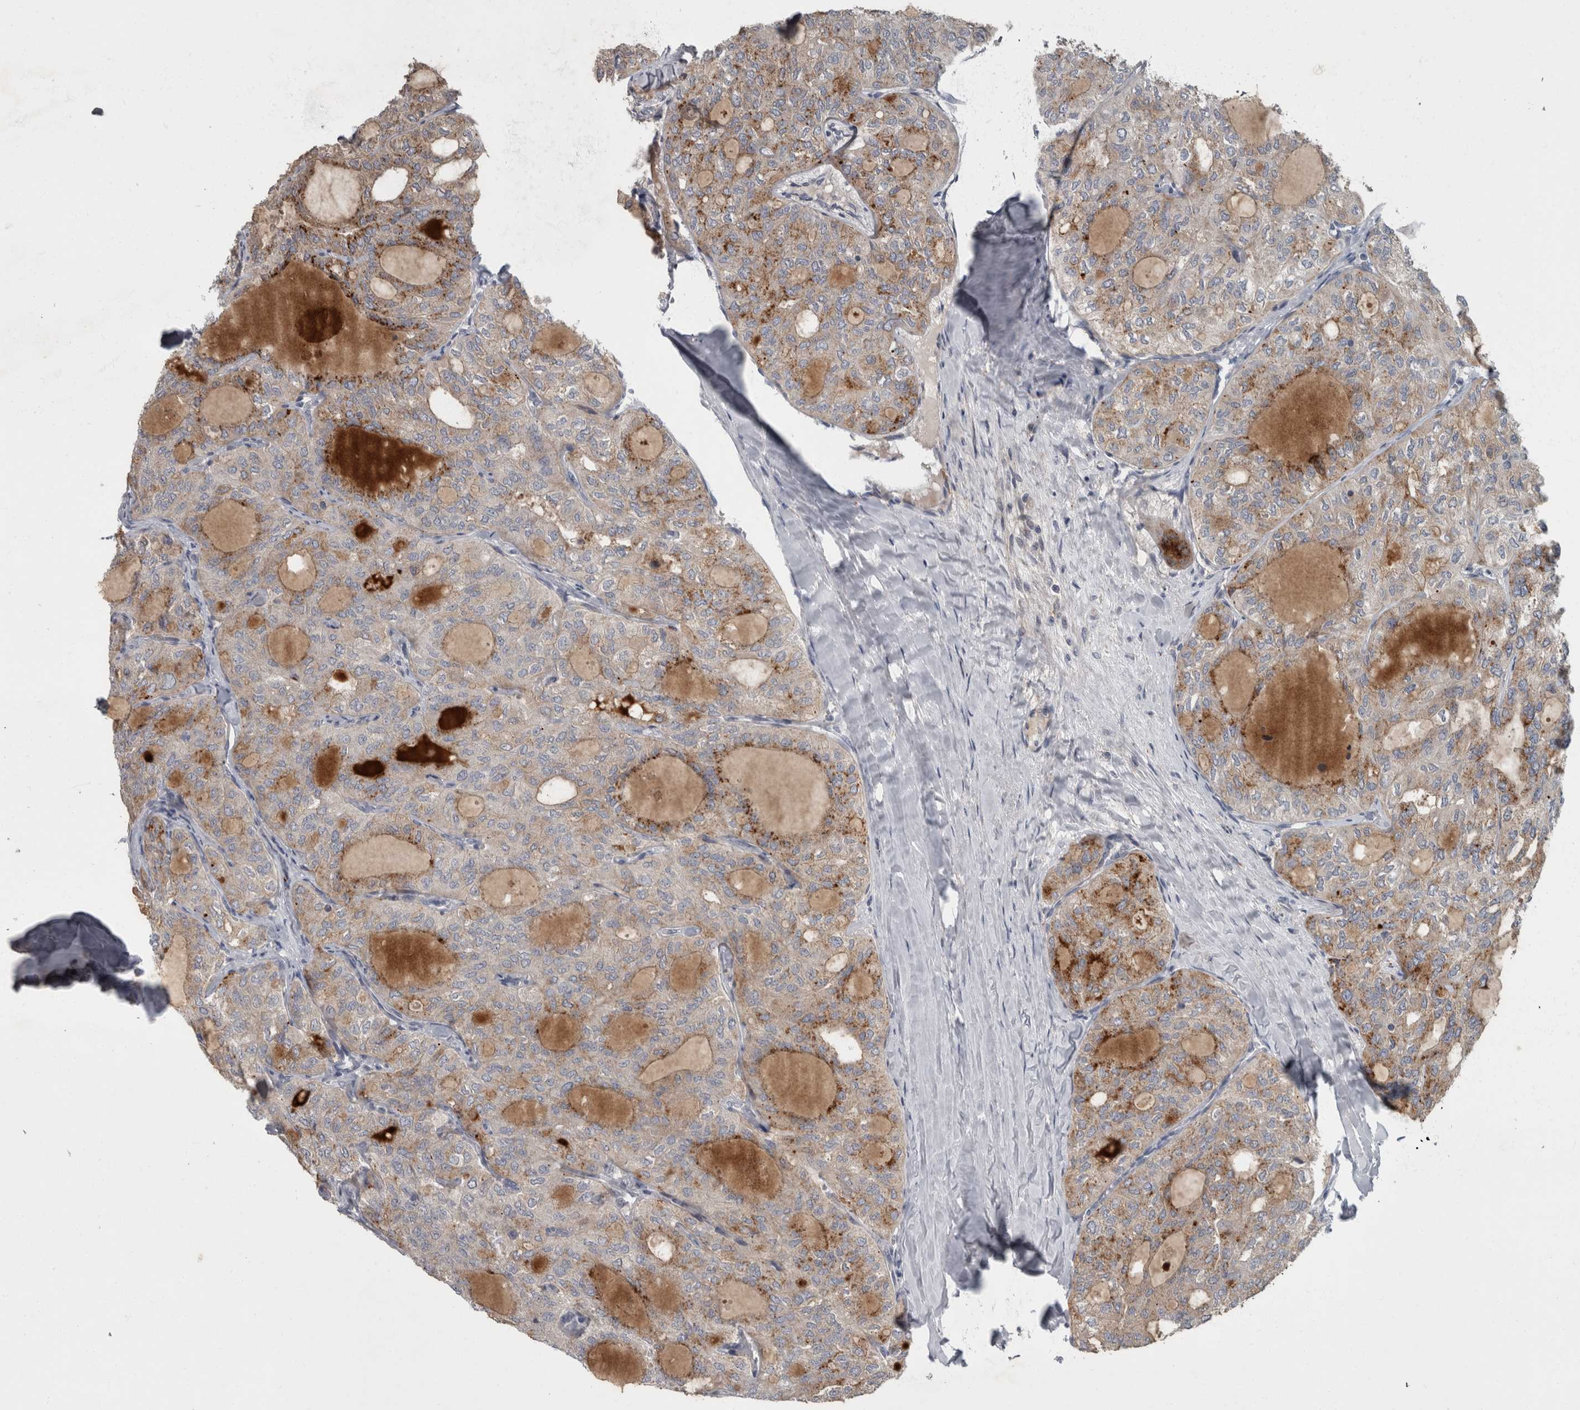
{"staining": {"intensity": "moderate", "quantity": "<25%", "location": "cytoplasmic/membranous"}, "tissue": "thyroid cancer", "cell_type": "Tumor cells", "image_type": "cancer", "snomed": [{"axis": "morphology", "description": "Follicular adenoma carcinoma, NOS"}, {"axis": "topography", "description": "Thyroid gland"}], "caption": "A brown stain highlights moderate cytoplasmic/membranous staining of a protein in human follicular adenoma carcinoma (thyroid) tumor cells.", "gene": "CDC42BPG", "patient": {"sex": "male", "age": 75}}